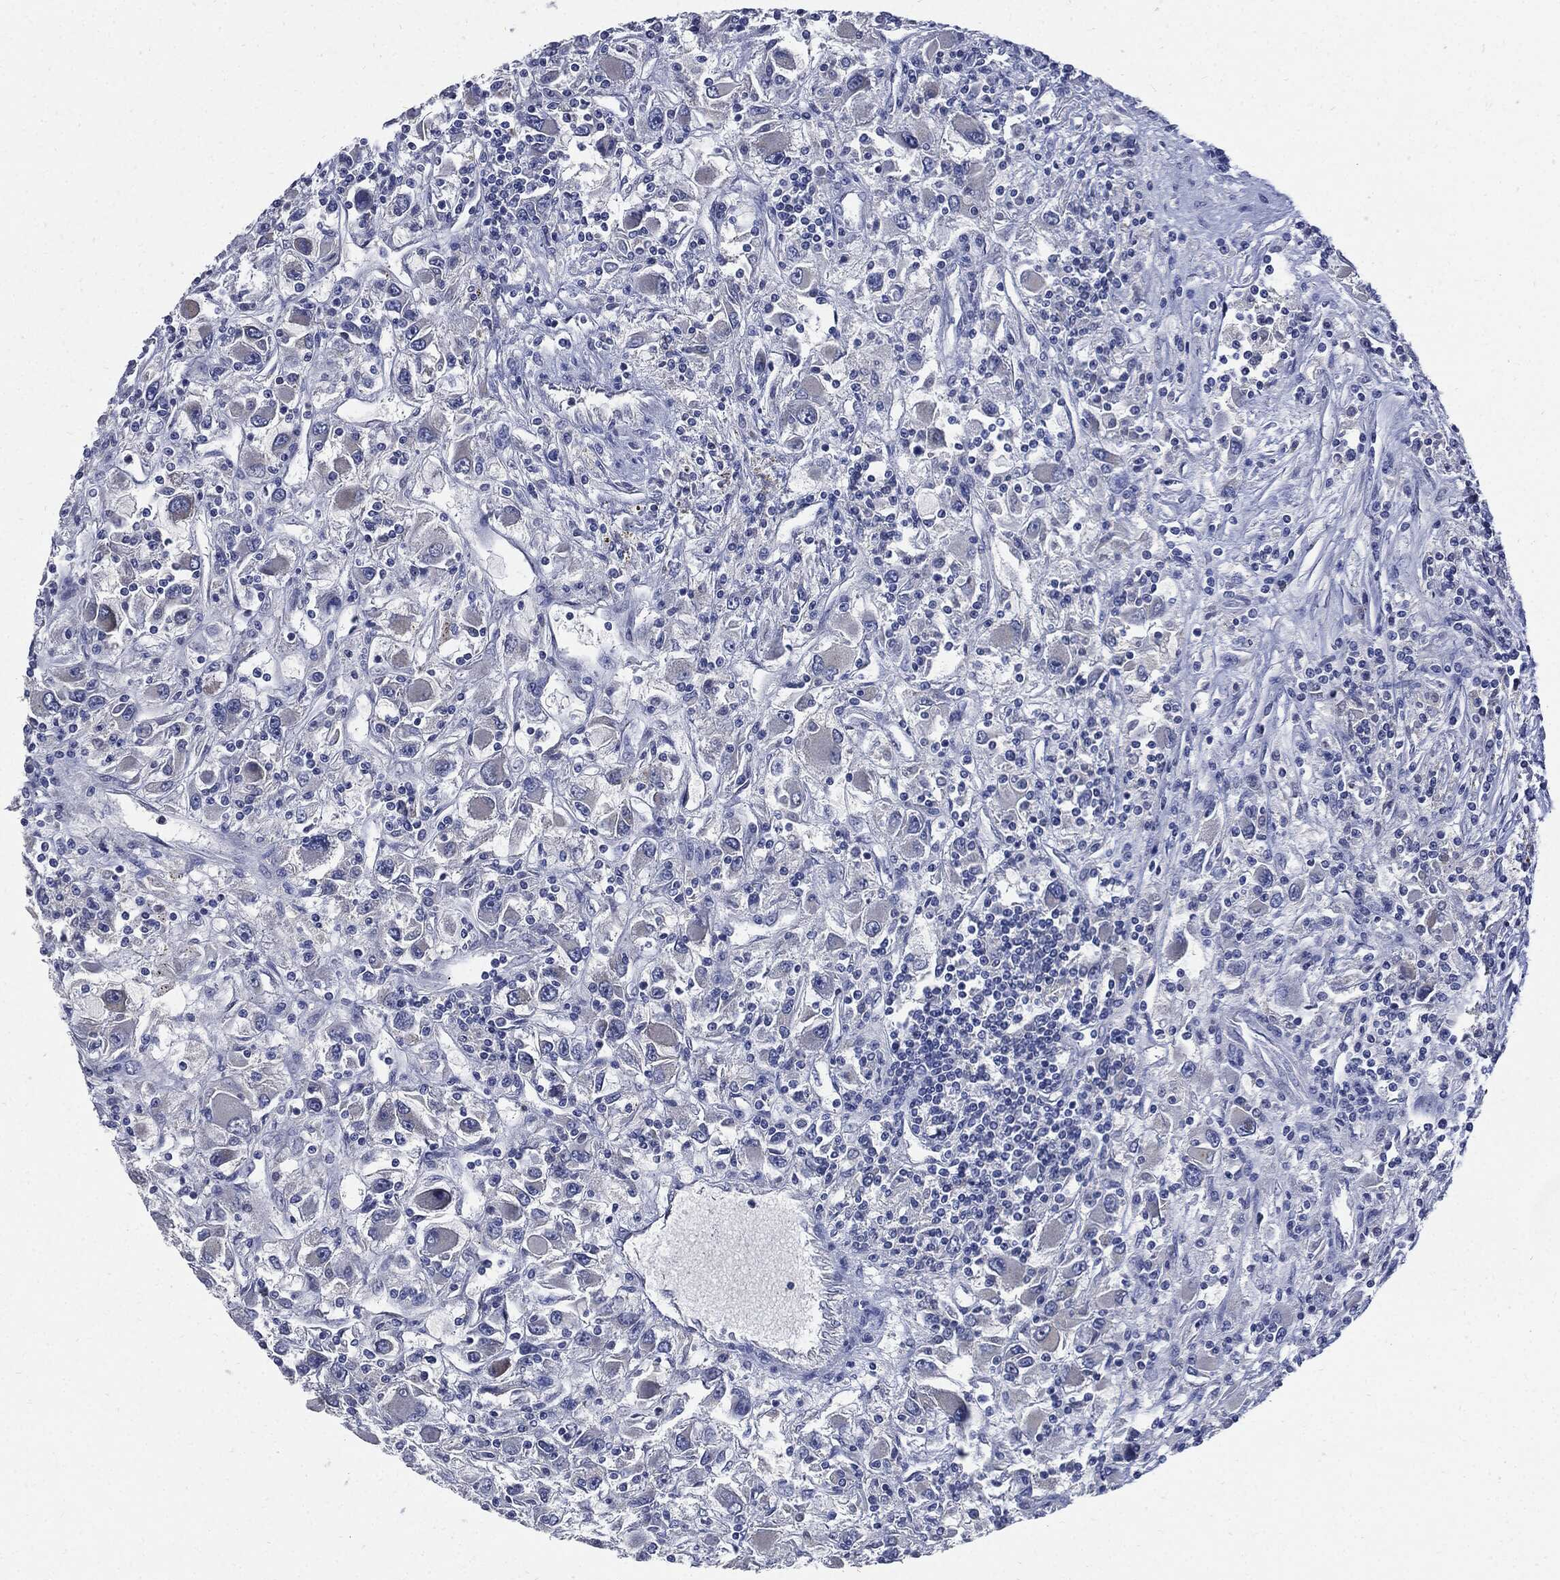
{"staining": {"intensity": "negative", "quantity": "none", "location": "none"}, "tissue": "renal cancer", "cell_type": "Tumor cells", "image_type": "cancer", "snomed": [{"axis": "morphology", "description": "Adenocarcinoma, NOS"}, {"axis": "topography", "description": "Kidney"}], "caption": "High power microscopy photomicrograph of an IHC photomicrograph of renal cancer, revealing no significant positivity in tumor cells. (Stains: DAB (3,3'-diaminobenzidine) IHC with hematoxylin counter stain, Microscopy: brightfield microscopy at high magnification).", "gene": "CPE", "patient": {"sex": "female", "age": 67}}